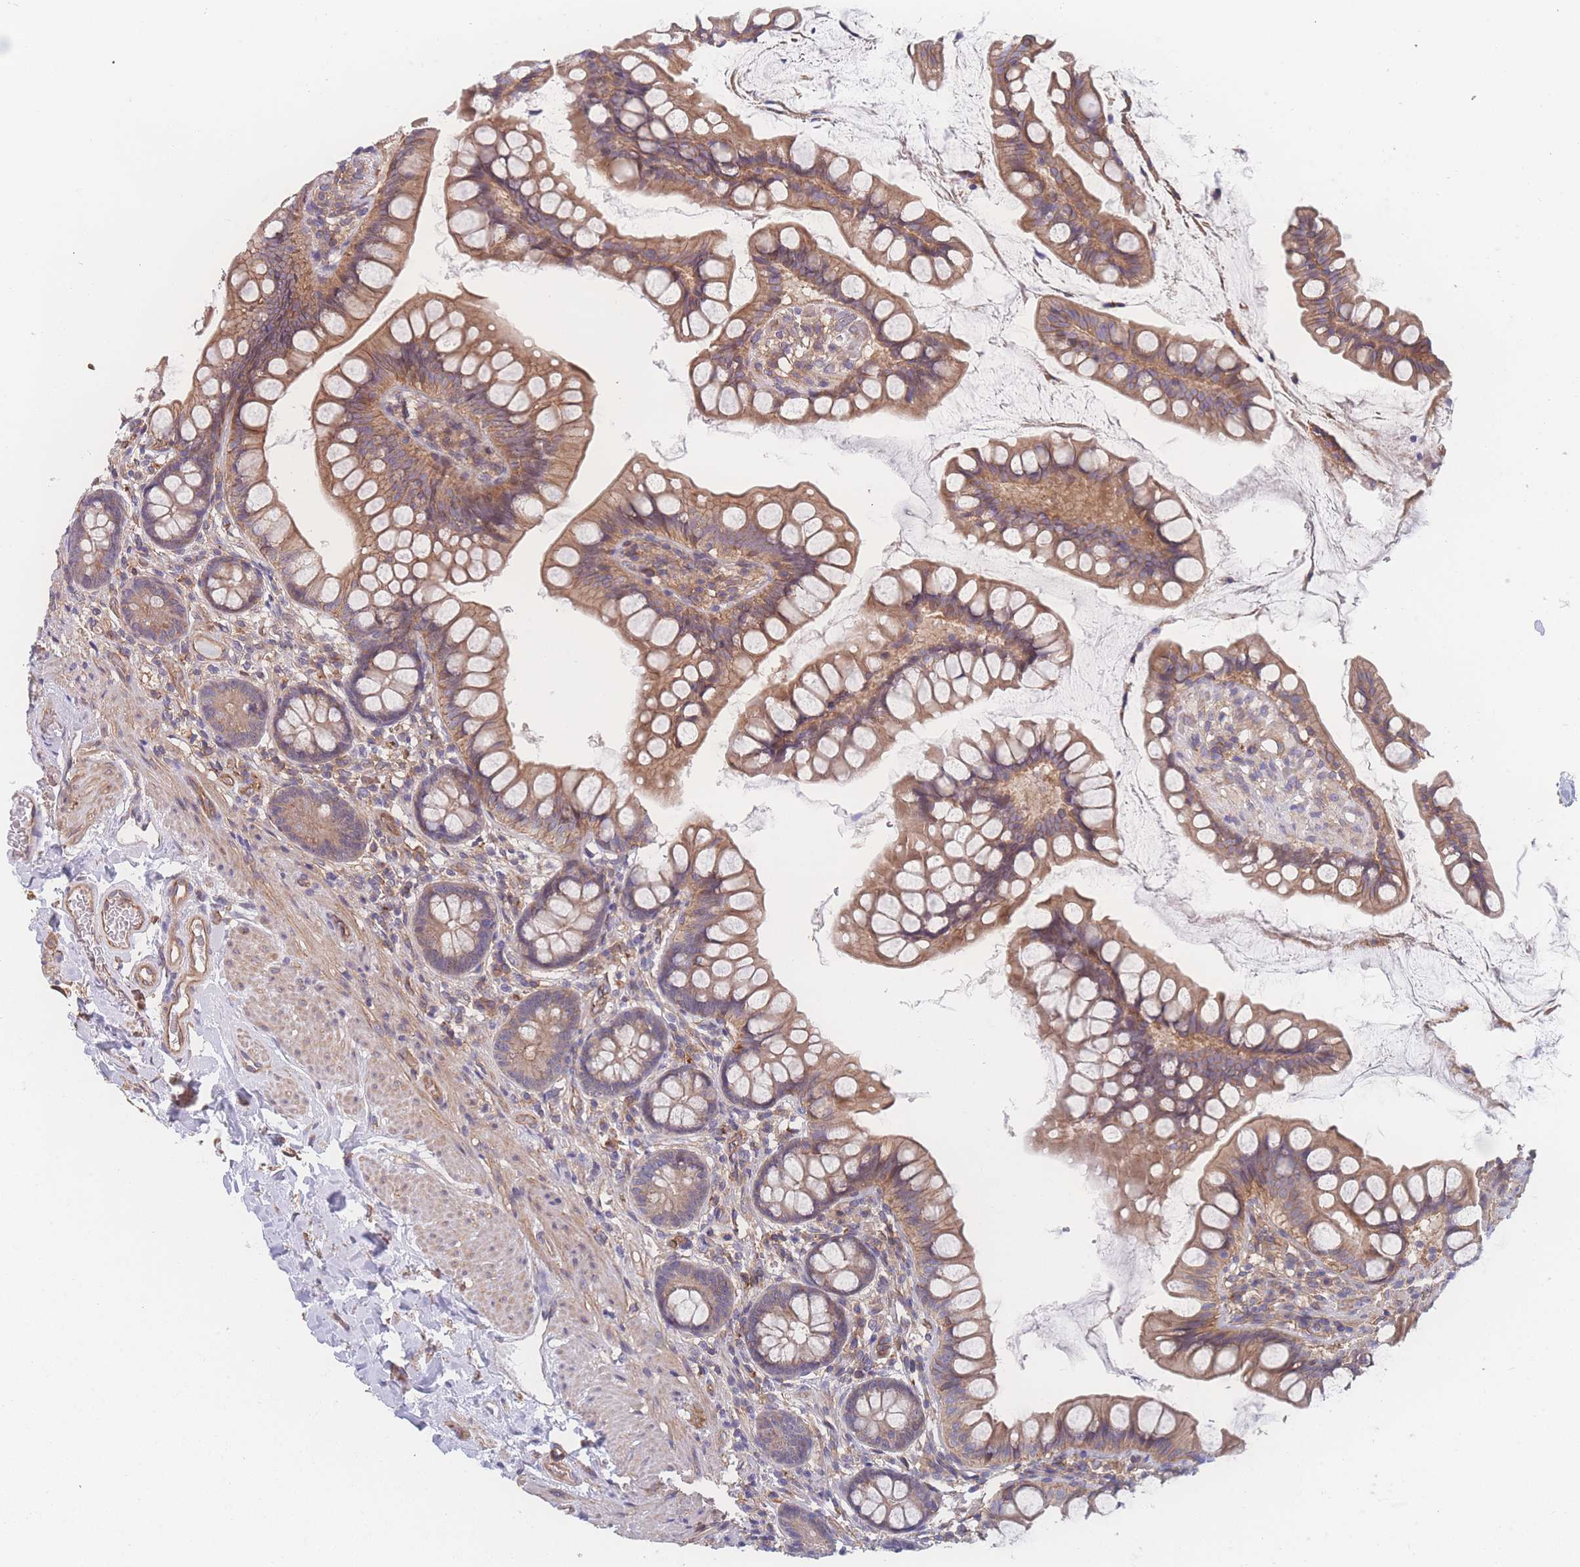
{"staining": {"intensity": "moderate", "quantity": ">75%", "location": "cytoplasmic/membranous"}, "tissue": "small intestine", "cell_type": "Glandular cells", "image_type": "normal", "snomed": [{"axis": "morphology", "description": "Normal tissue, NOS"}, {"axis": "topography", "description": "Small intestine"}], "caption": "Moderate cytoplasmic/membranous staining is identified in approximately >75% of glandular cells in normal small intestine. Immunohistochemistry (ihc) stains the protein of interest in brown and the nuclei are stained blue.", "gene": "CFAP97", "patient": {"sex": "male", "age": 70}}